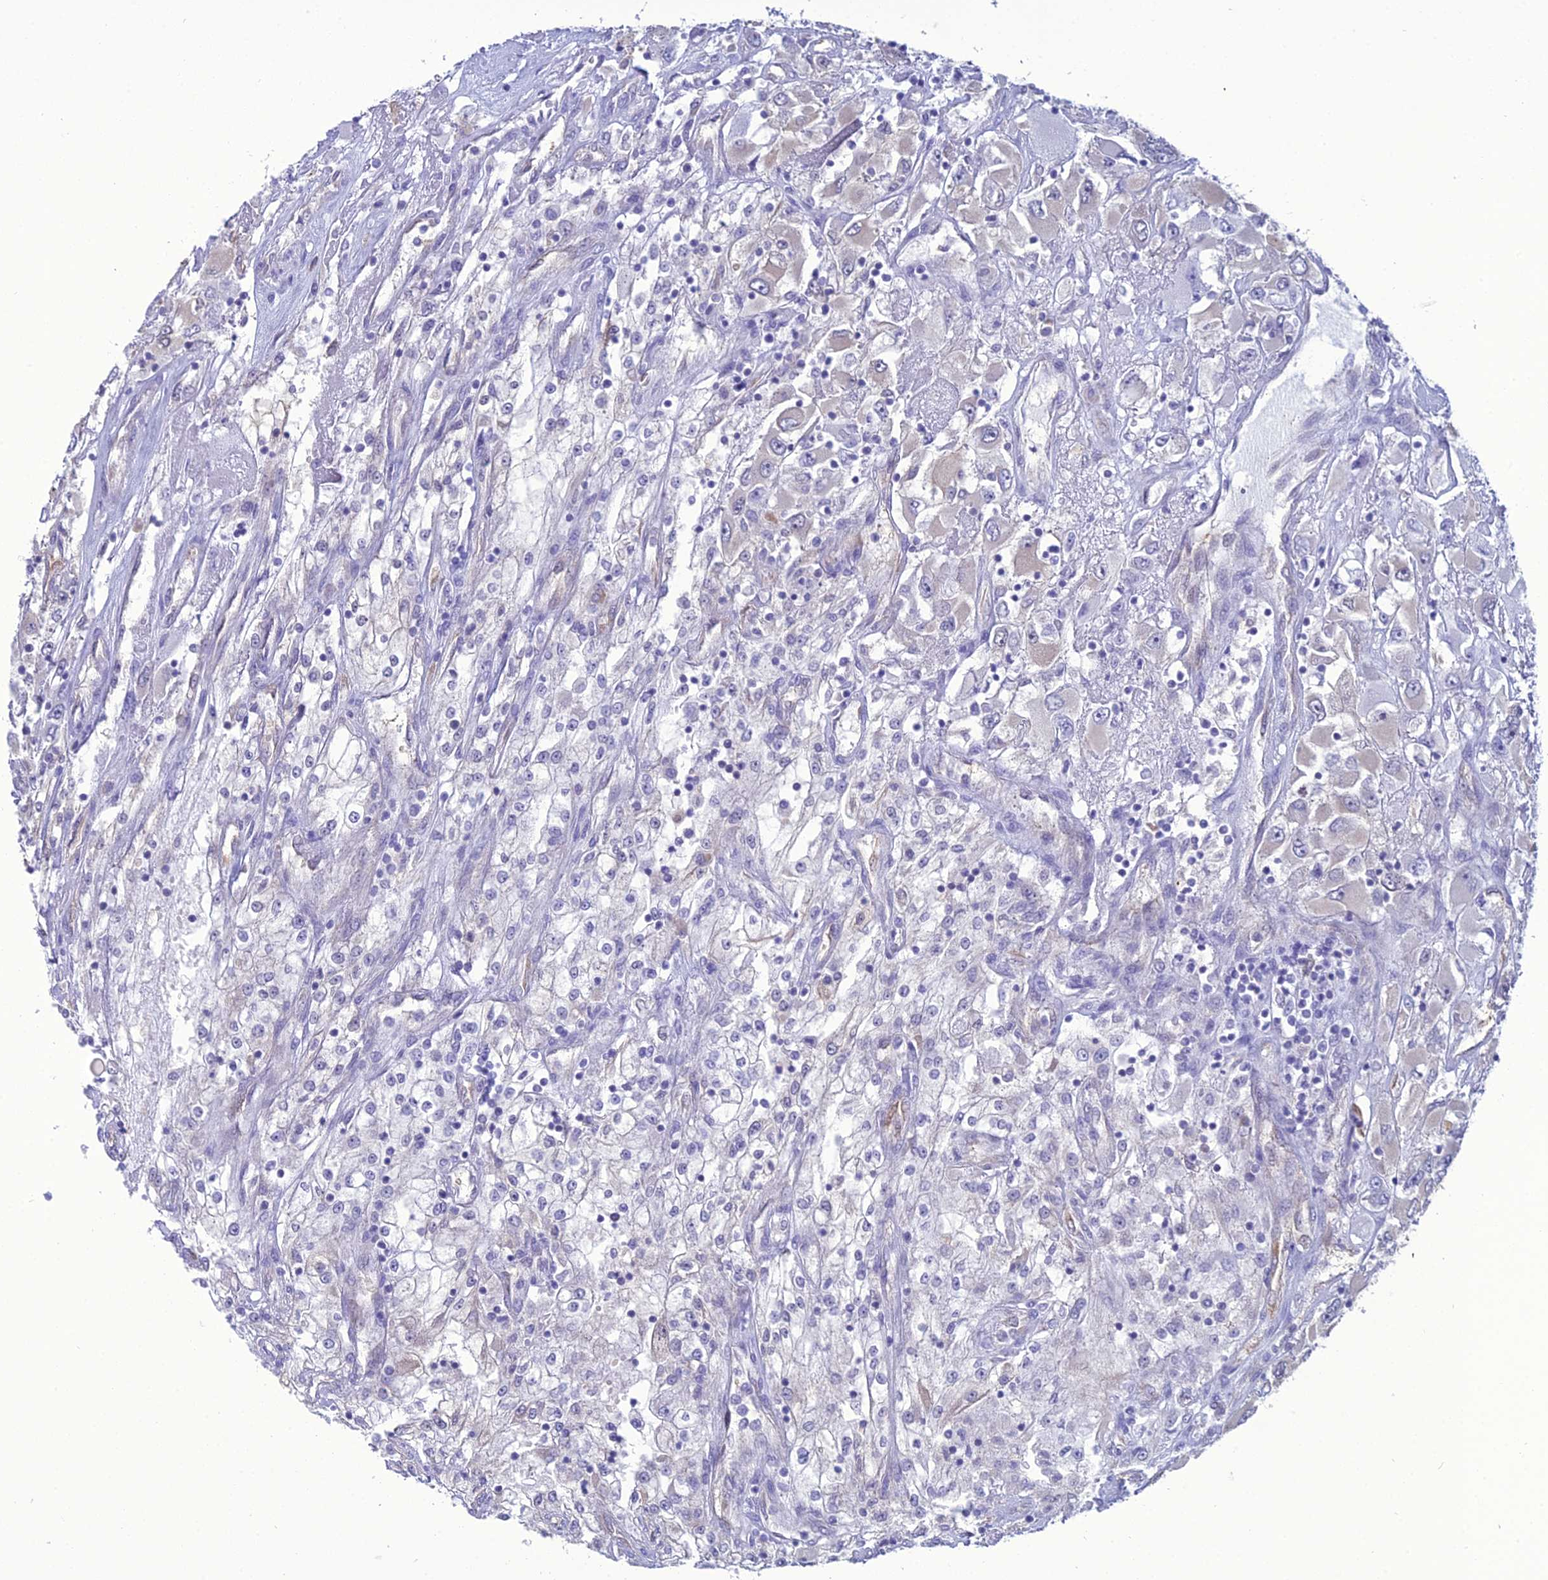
{"staining": {"intensity": "negative", "quantity": "none", "location": "none"}, "tissue": "renal cancer", "cell_type": "Tumor cells", "image_type": "cancer", "snomed": [{"axis": "morphology", "description": "Adenocarcinoma, NOS"}, {"axis": "topography", "description": "Kidney"}], "caption": "Protein analysis of renal adenocarcinoma shows no significant positivity in tumor cells.", "gene": "GNPNAT1", "patient": {"sex": "female", "age": 52}}